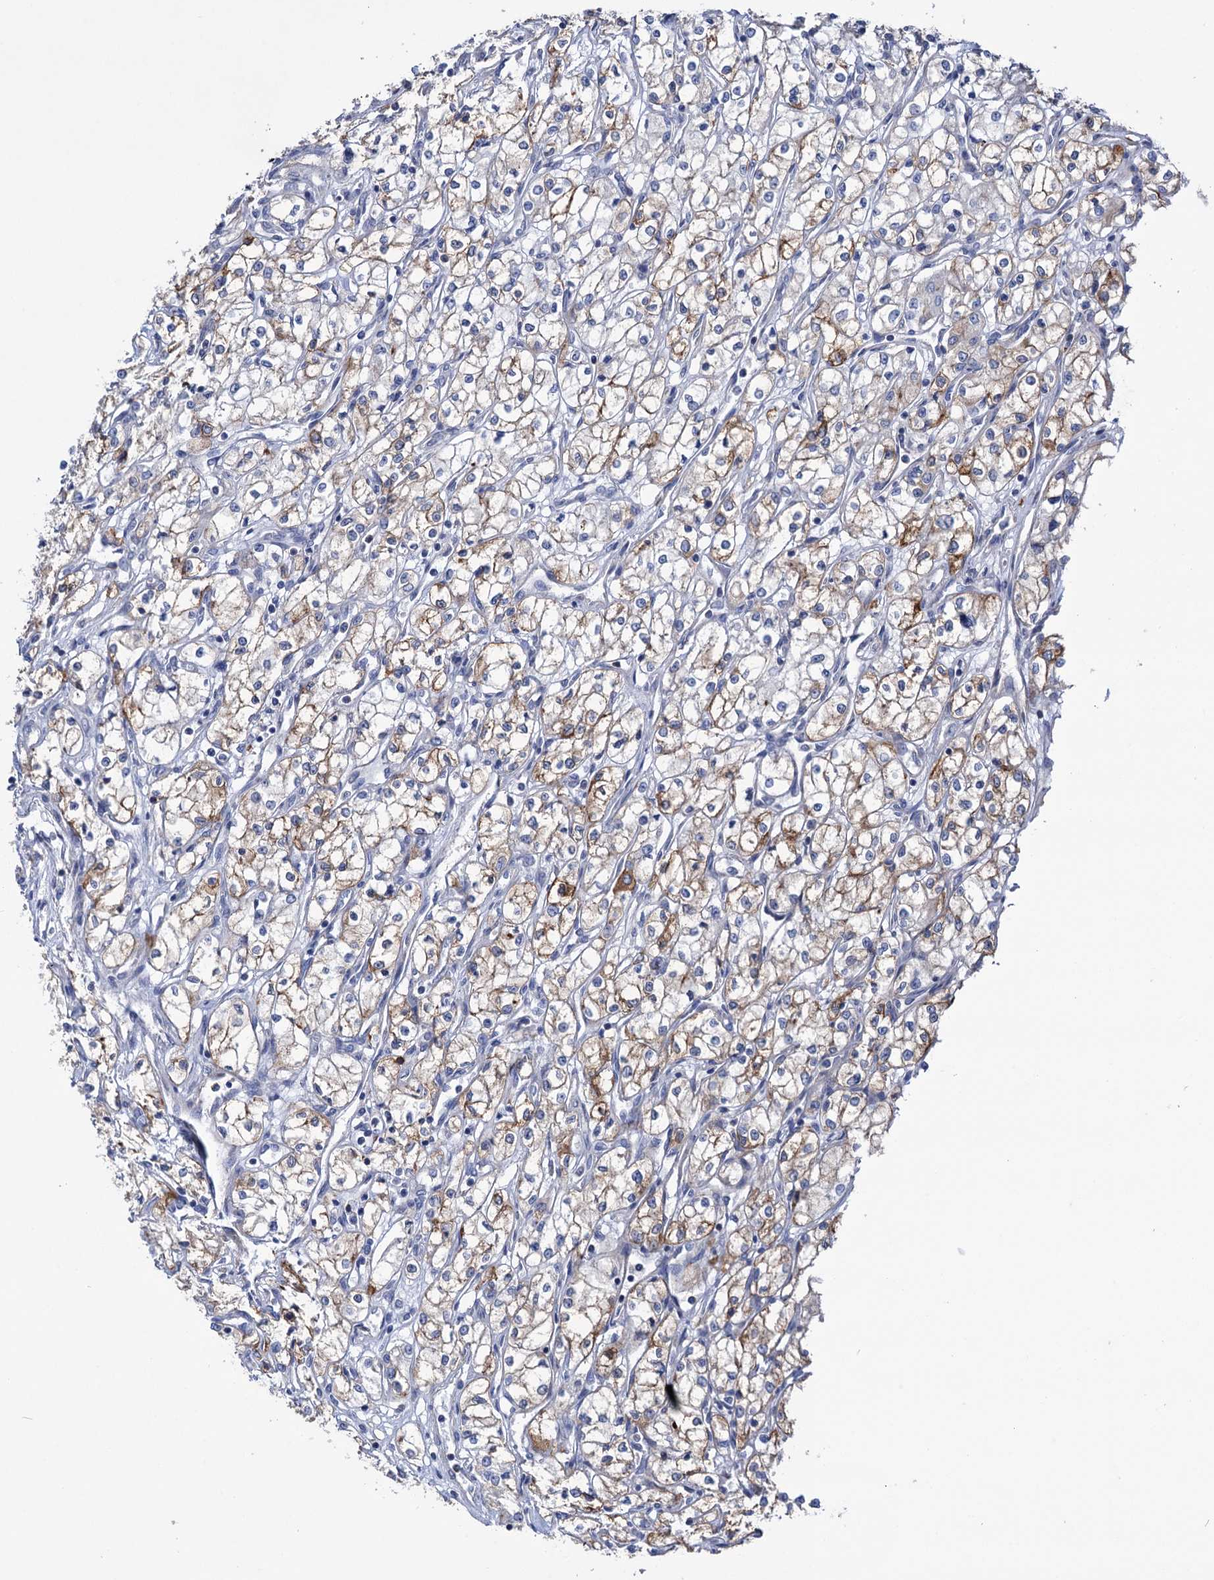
{"staining": {"intensity": "moderate", "quantity": "<25%", "location": "cytoplasmic/membranous"}, "tissue": "renal cancer", "cell_type": "Tumor cells", "image_type": "cancer", "snomed": [{"axis": "morphology", "description": "Adenocarcinoma, NOS"}, {"axis": "topography", "description": "Kidney"}], "caption": "Tumor cells exhibit low levels of moderate cytoplasmic/membranous positivity in about <25% of cells in renal adenocarcinoma.", "gene": "BBS4", "patient": {"sex": "male", "age": 59}}